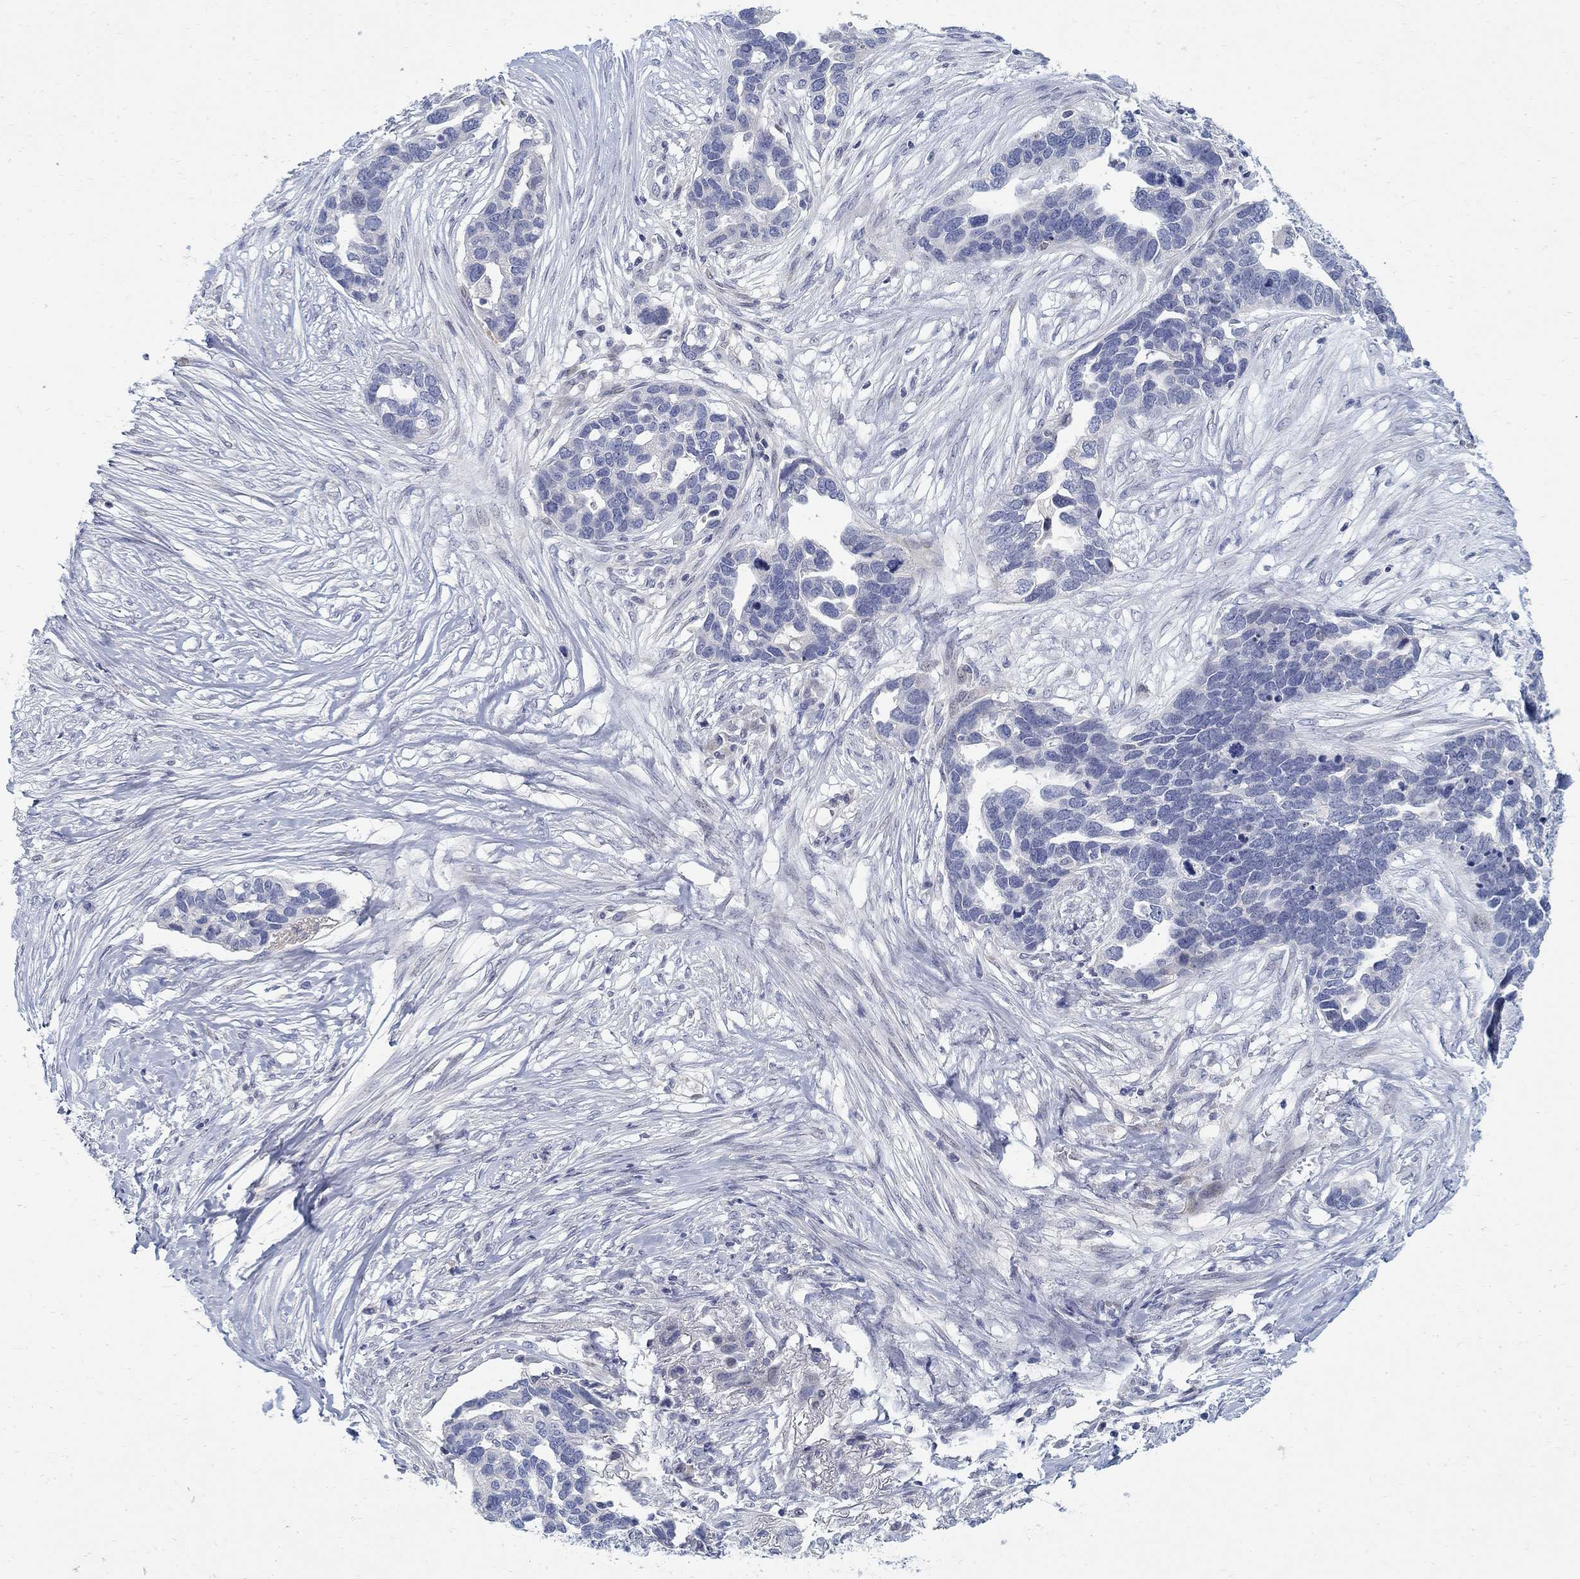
{"staining": {"intensity": "negative", "quantity": "none", "location": "none"}, "tissue": "ovarian cancer", "cell_type": "Tumor cells", "image_type": "cancer", "snomed": [{"axis": "morphology", "description": "Cystadenocarcinoma, serous, NOS"}, {"axis": "topography", "description": "Ovary"}], "caption": "Tumor cells are negative for protein expression in human ovarian cancer.", "gene": "ANO7", "patient": {"sex": "female", "age": 54}}